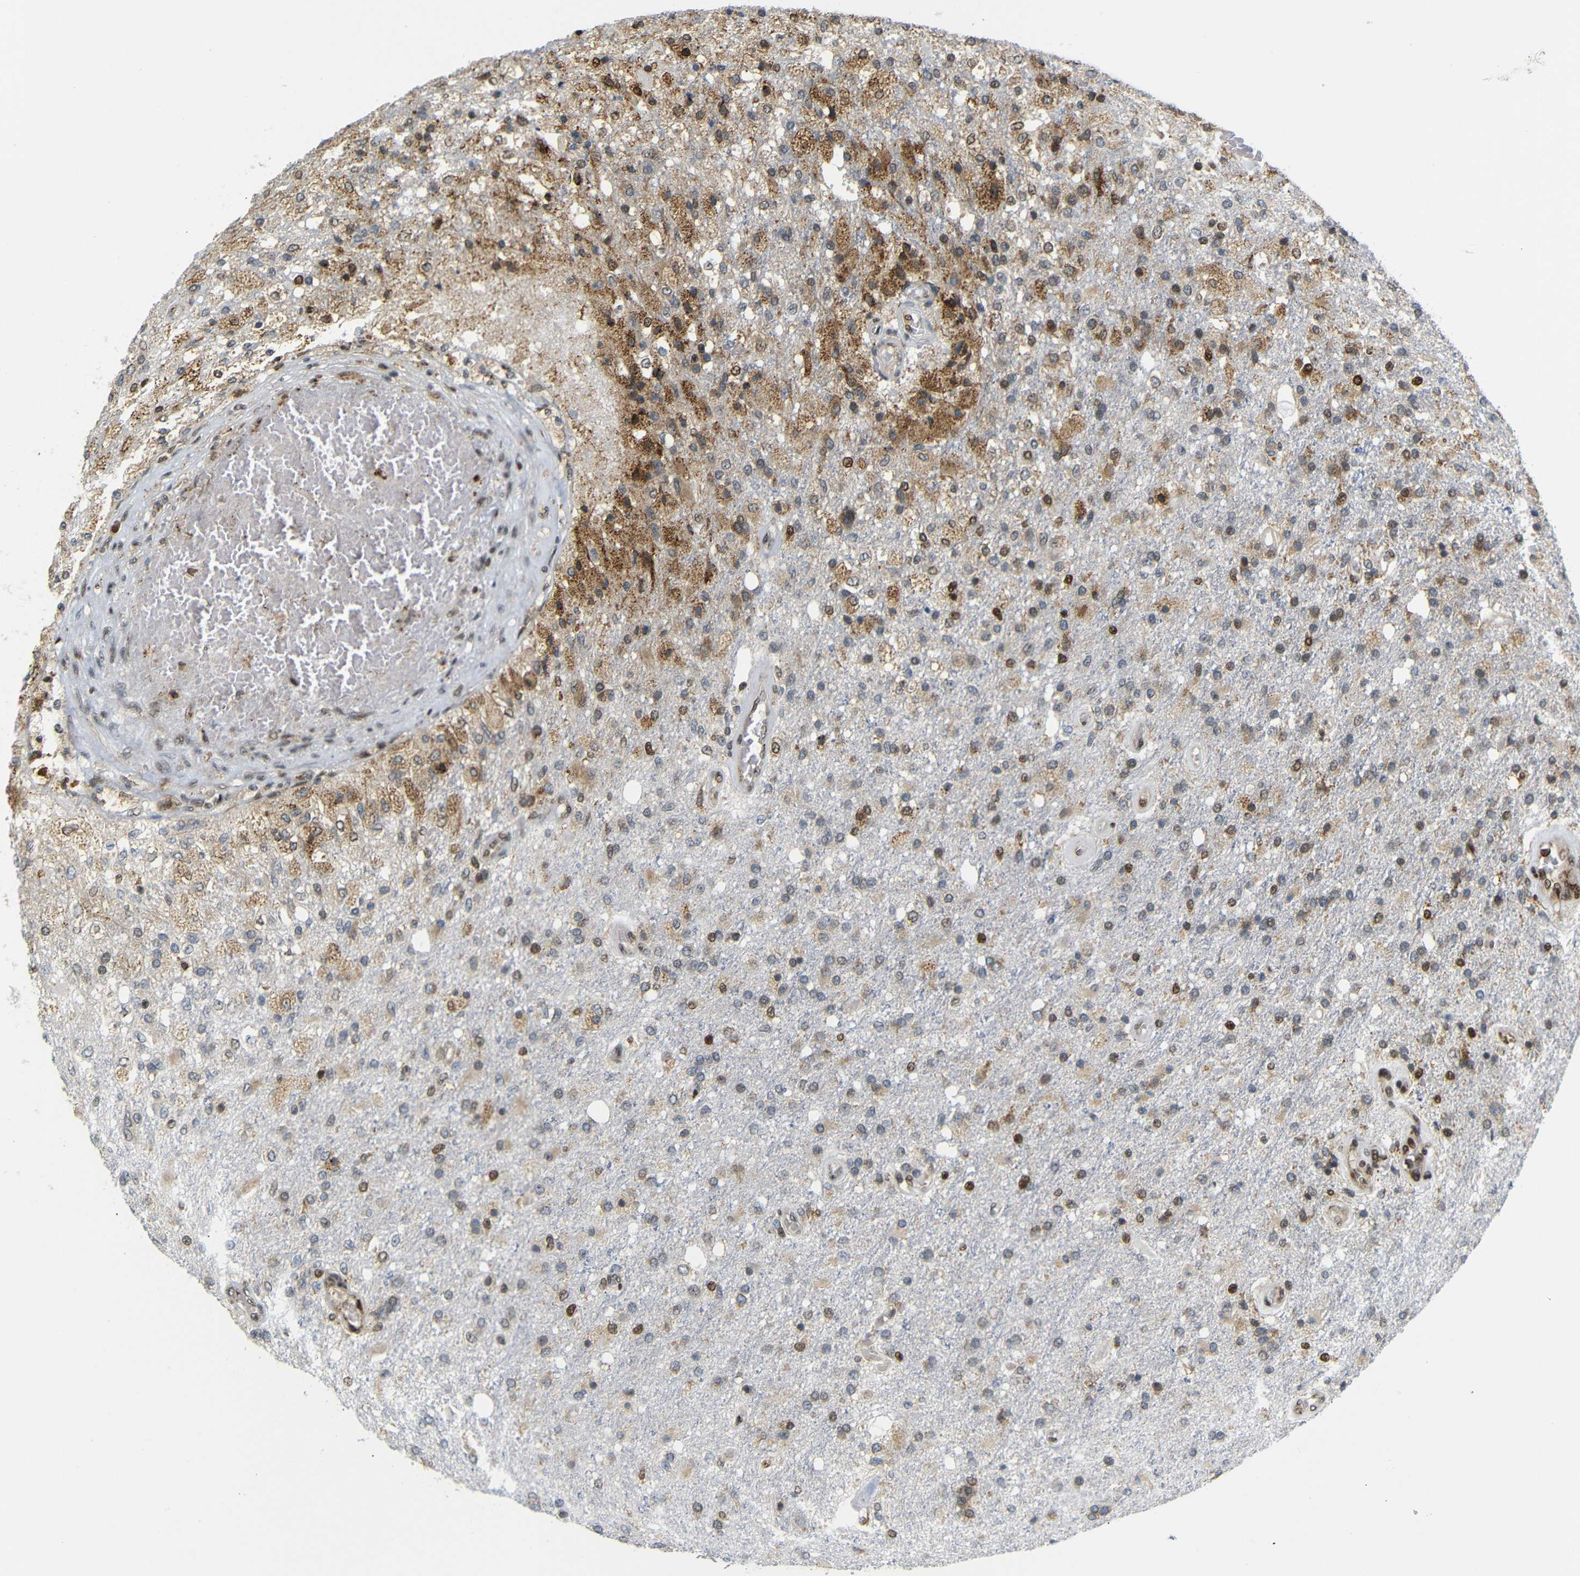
{"staining": {"intensity": "strong", "quantity": "<25%", "location": "cytoplasmic/membranous,nuclear"}, "tissue": "glioma", "cell_type": "Tumor cells", "image_type": "cancer", "snomed": [{"axis": "morphology", "description": "Normal tissue, NOS"}, {"axis": "morphology", "description": "Glioma, malignant, High grade"}, {"axis": "topography", "description": "Cerebral cortex"}], "caption": "Glioma stained with a protein marker shows strong staining in tumor cells.", "gene": "SPCS2", "patient": {"sex": "male", "age": 77}}